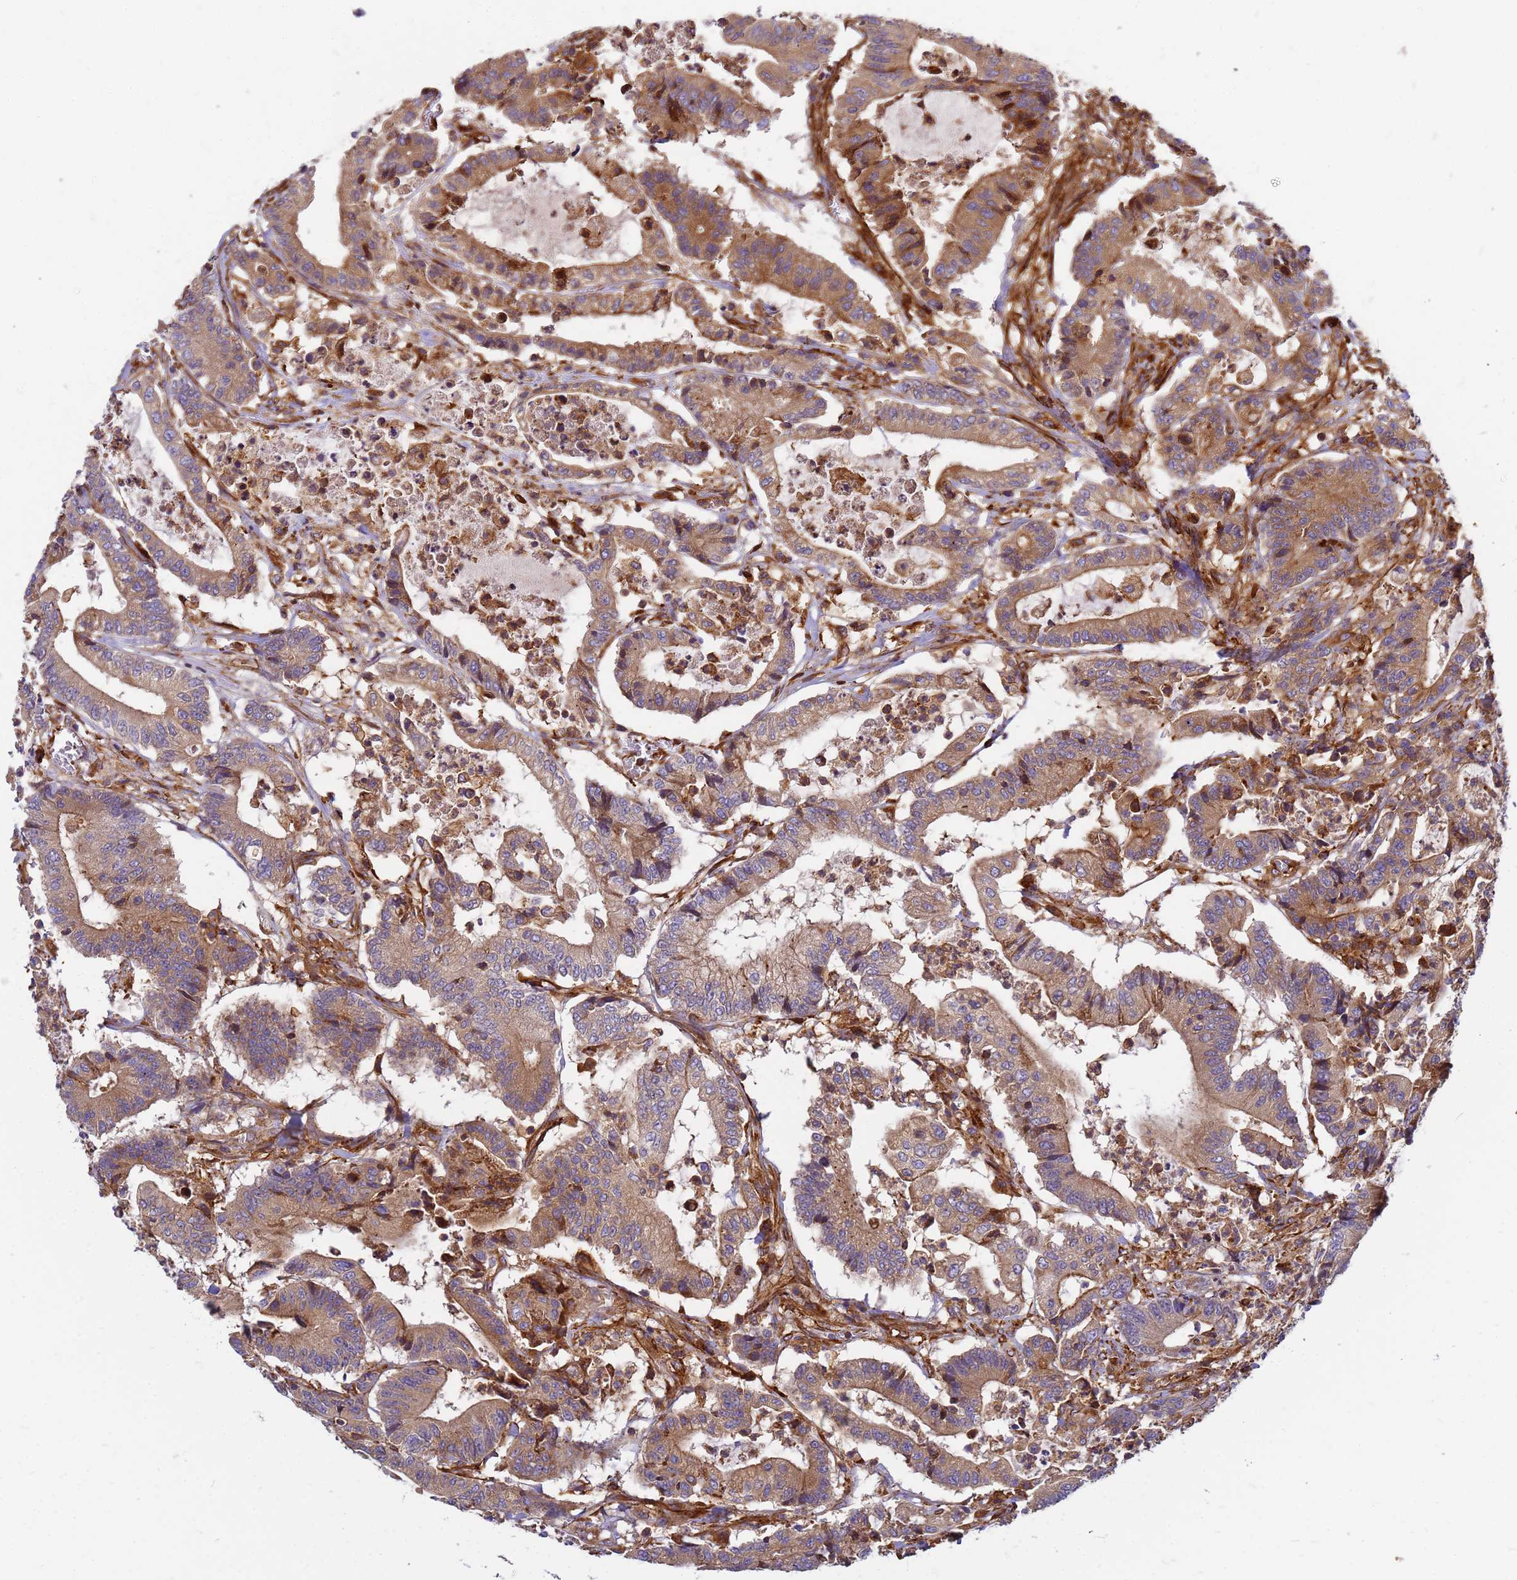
{"staining": {"intensity": "moderate", "quantity": ">75%", "location": "cytoplasmic/membranous"}, "tissue": "colorectal cancer", "cell_type": "Tumor cells", "image_type": "cancer", "snomed": [{"axis": "morphology", "description": "Adenocarcinoma, NOS"}, {"axis": "topography", "description": "Colon"}], "caption": "Adenocarcinoma (colorectal) stained for a protein exhibits moderate cytoplasmic/membranous positivity in tumor cells. Using DAB (brown) and hematoxylin (blue) stains, captured at high magnification using brightfield microscopy.", "gene": "C2CD5", "patient": {"sex": "female", "age": 84}}